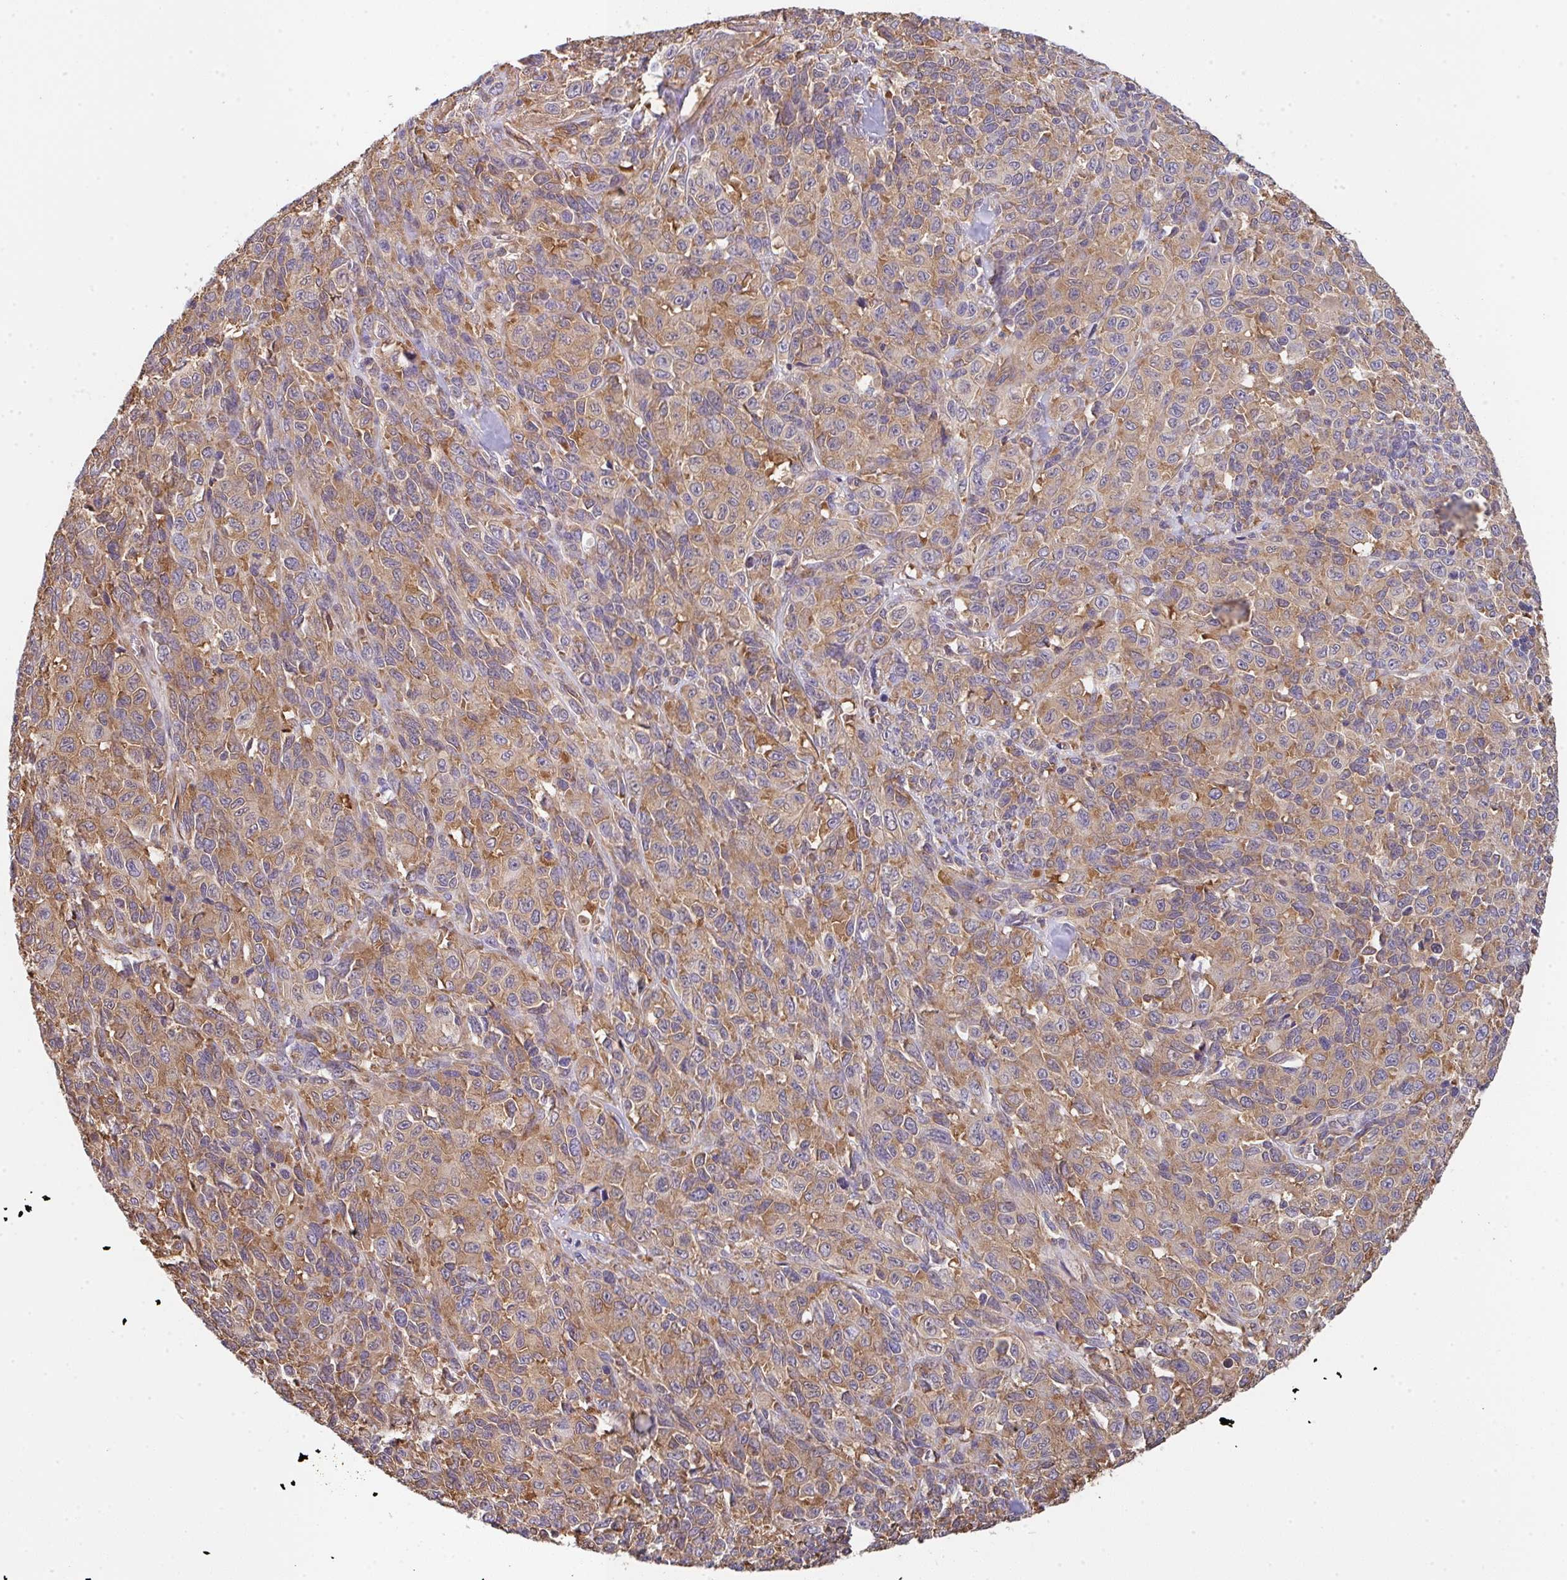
{"staining": {"intensity": "moderate", "quantity": "25%-75%", "location": "cytoplasmic/membranous"}, "tissue": "melanoma", "cell_type": "Tumor cells", "image_type": "cancer", "snomed": [{"axis": "morphology", "description": "Malignant melanoma, NOS"}, {"axis": "topography", "description": "Skin"}], "caption": "A high-resolution photomicrograph shows IHC staining of malignant melanoma, which exhibits moderate cytoplasmic/membranous expression in about 25%-75% of tumor cells. The staining was performed using DAB (3,3'-diaminobenzidine) to visualize the protein expression in brown, while the nuclei were stained in blue with hematoxylin (Magnification: 20x).", "gene": "TMEM229A", "patient": {"sex": "female", "age": 66}}